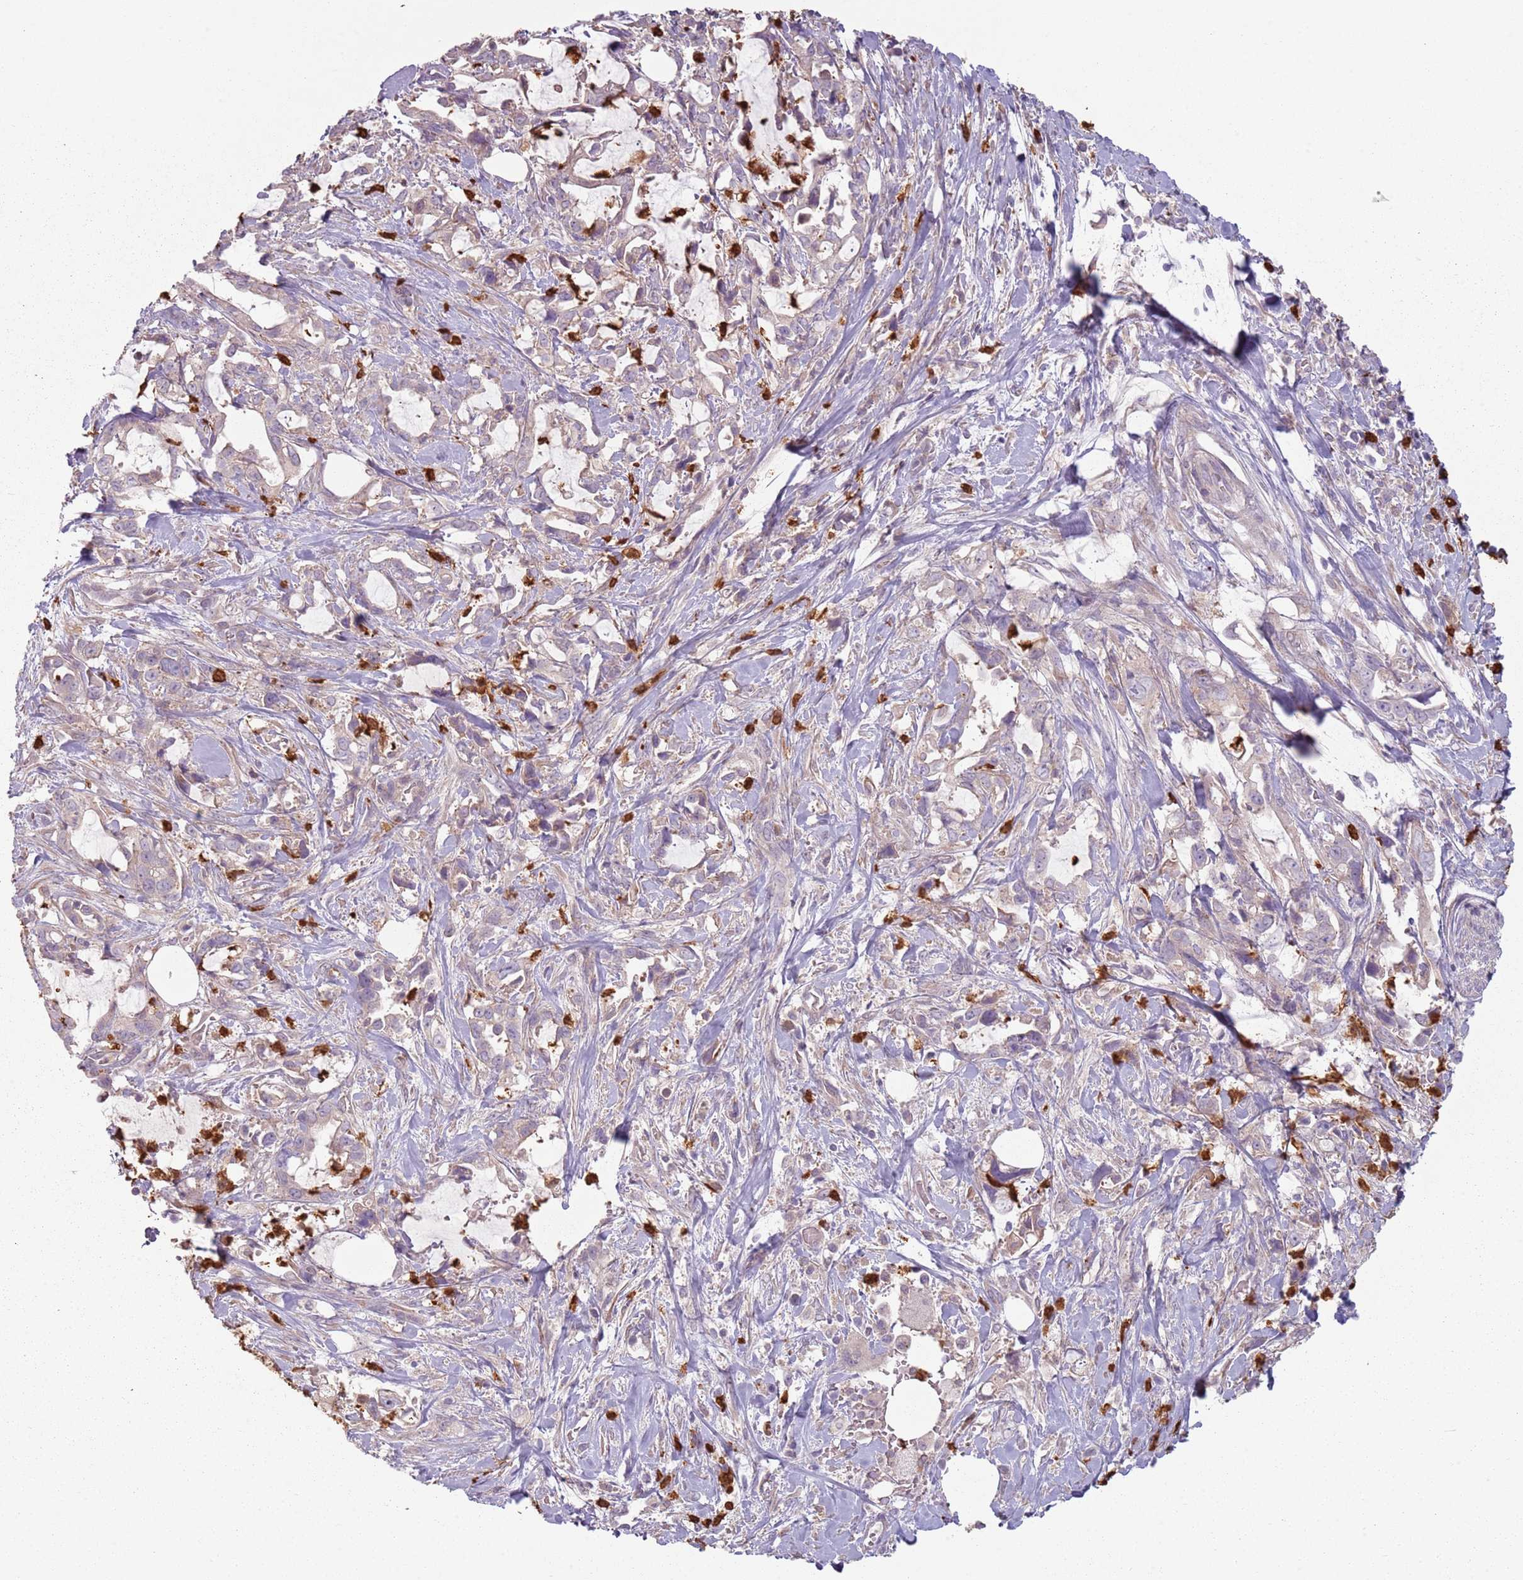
{"staining": {"intensity": "negative", "quantity": "none", "location": "none"}, "tissue": "pancreatic cancer", "cell_type": "Tumor cells", "image_type": "cancer", "snomed": [{"axis": "morphology", "description": "Adenocarcinoma, NOS"}, {"axis": "topography", "description": "Pancreas"}], "caption": "Tumor cells show no significant staining in pancreatic cancer.", "gene": "SPAG4", "patient": {"sex": "female", "age": 61}}